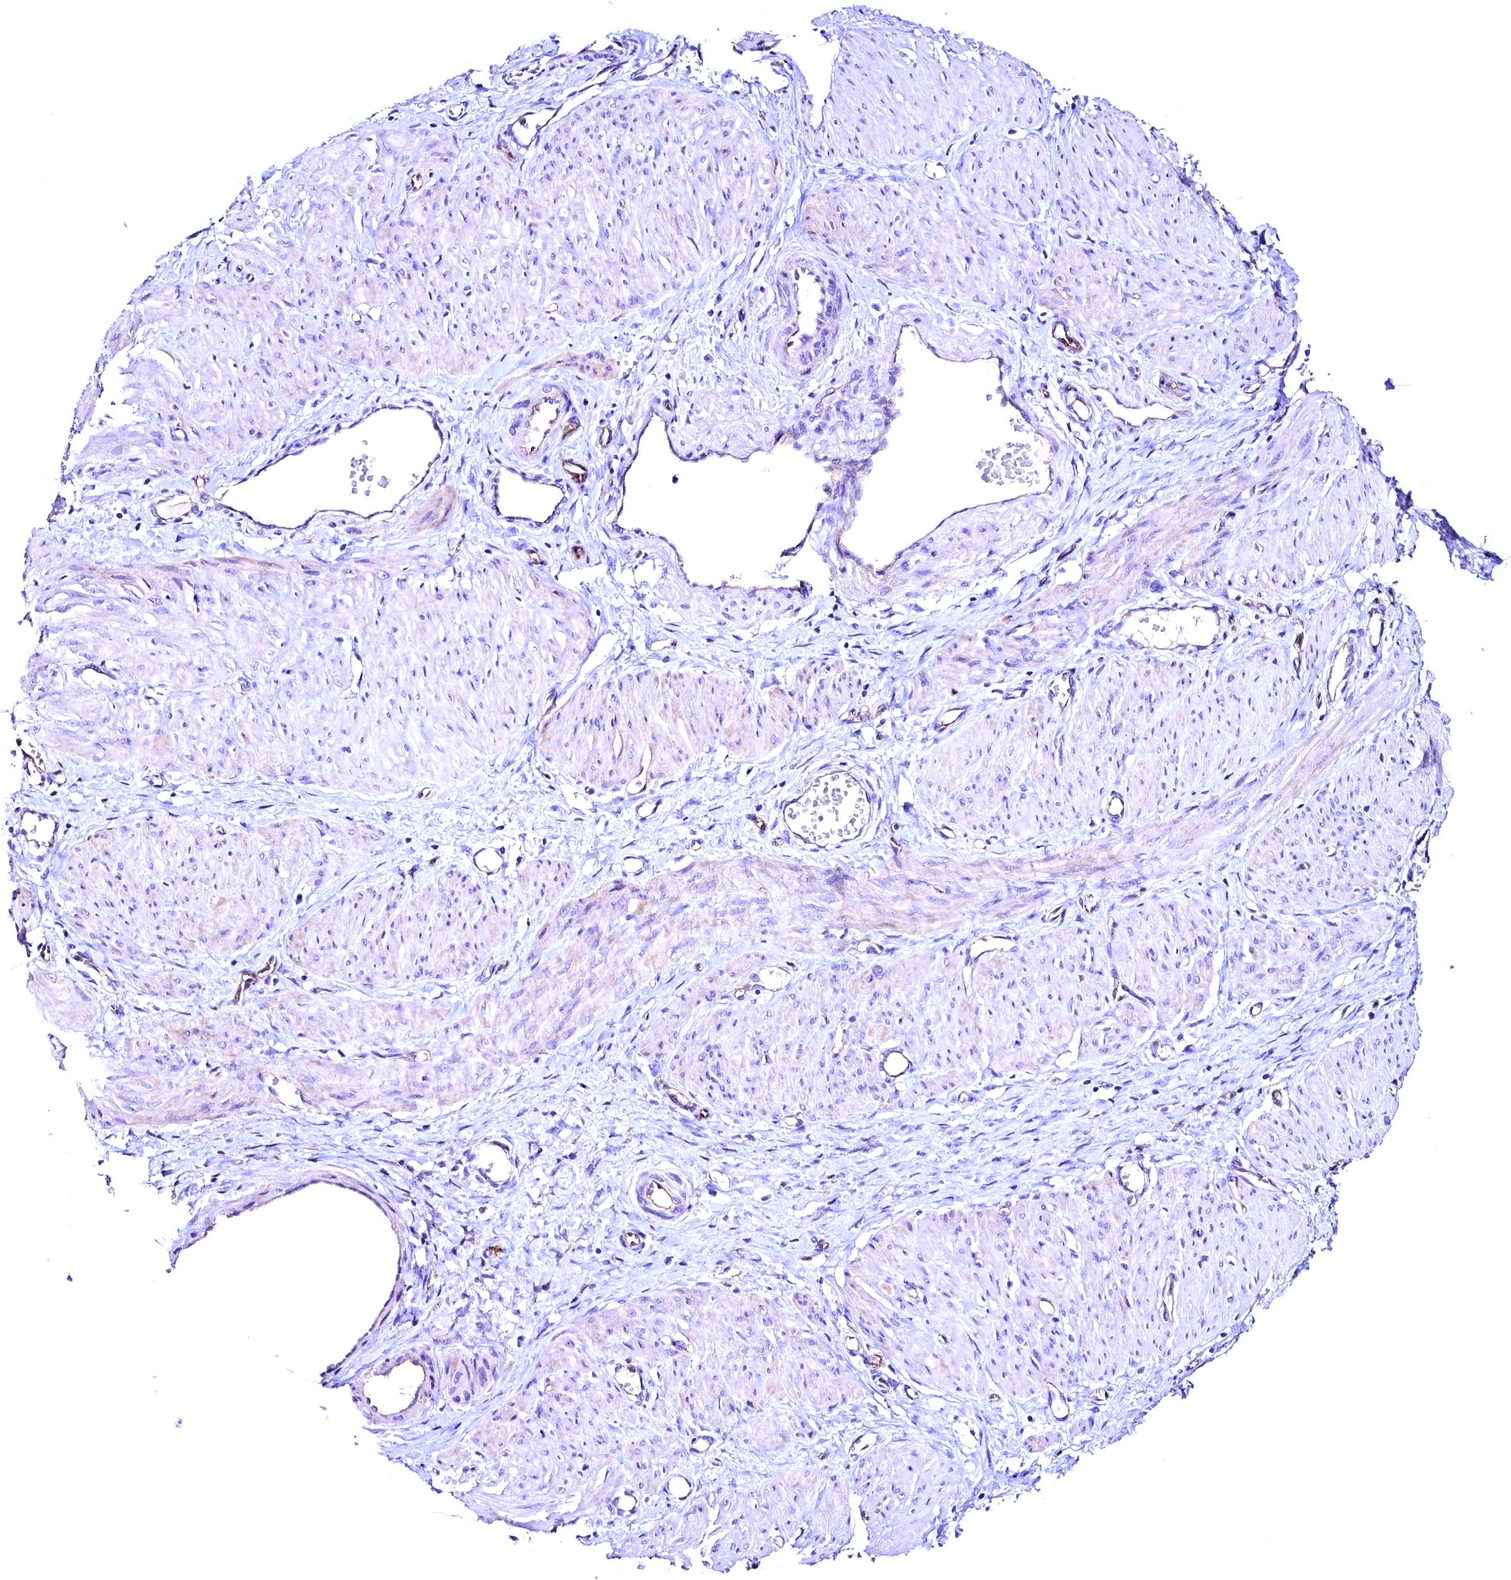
{"staining": {"intensity": "negative", "quantity": "none", "location": "none"}, "tissue": "smooth muscle", "cell_type": "Smooth muscle cells", "image_type": "normal", "snomed": [{"axis": "morphology", "description": "Normal tissue, NOS"}, {"axis": "topography", "description": "Endometrium"}], "caption": "DAB (3,3'-diaminobenzidine) immunohistochemical staining of benign human smooth muscle demonstrates no significant staining in smooth muscle cells.", "gene": "SLF1", "patient": {"sex": "female", "age": 33}}